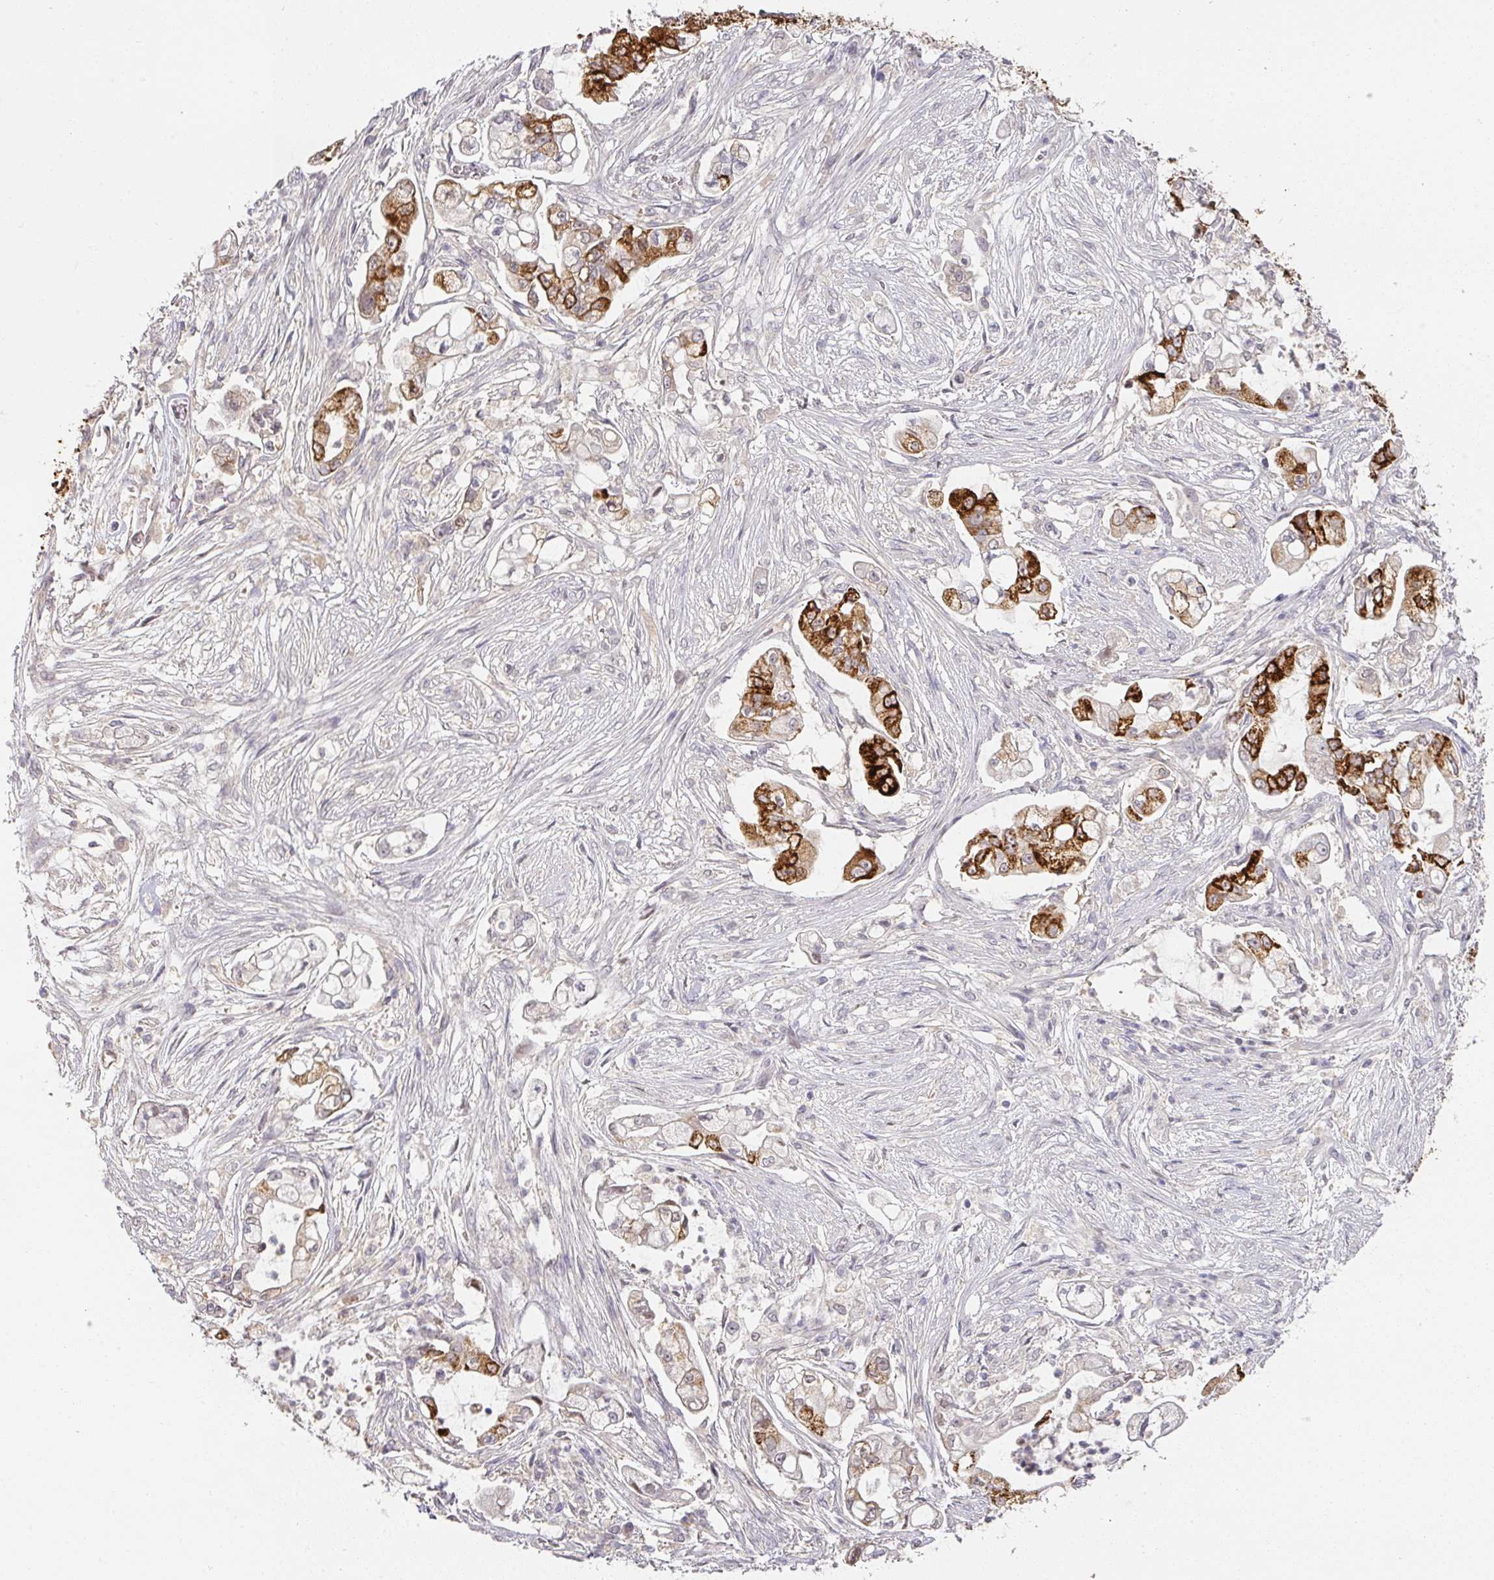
{"staining": {"intensity": "strong", "quantity": "25%-75%", "location": "cytoplasmic/membranous"}, "tissue": "pancreatic cancer", "cell_type": "Tumor cells", "image_type": "cancer", "snomed": [{"axis": "morphology", "description": "Adenocarcinoma, NOS"}, {"axis": "topography", "description": "Pancreas"}], "caption": "Tumor cells exhibit high levels of strong cytoplasmic/membranous positivity in about 25%-75% of cells in adenocarcinoma (pancreatic).", "gene": "FOXN4", "patient": {"sex": "female", "age": 69}}